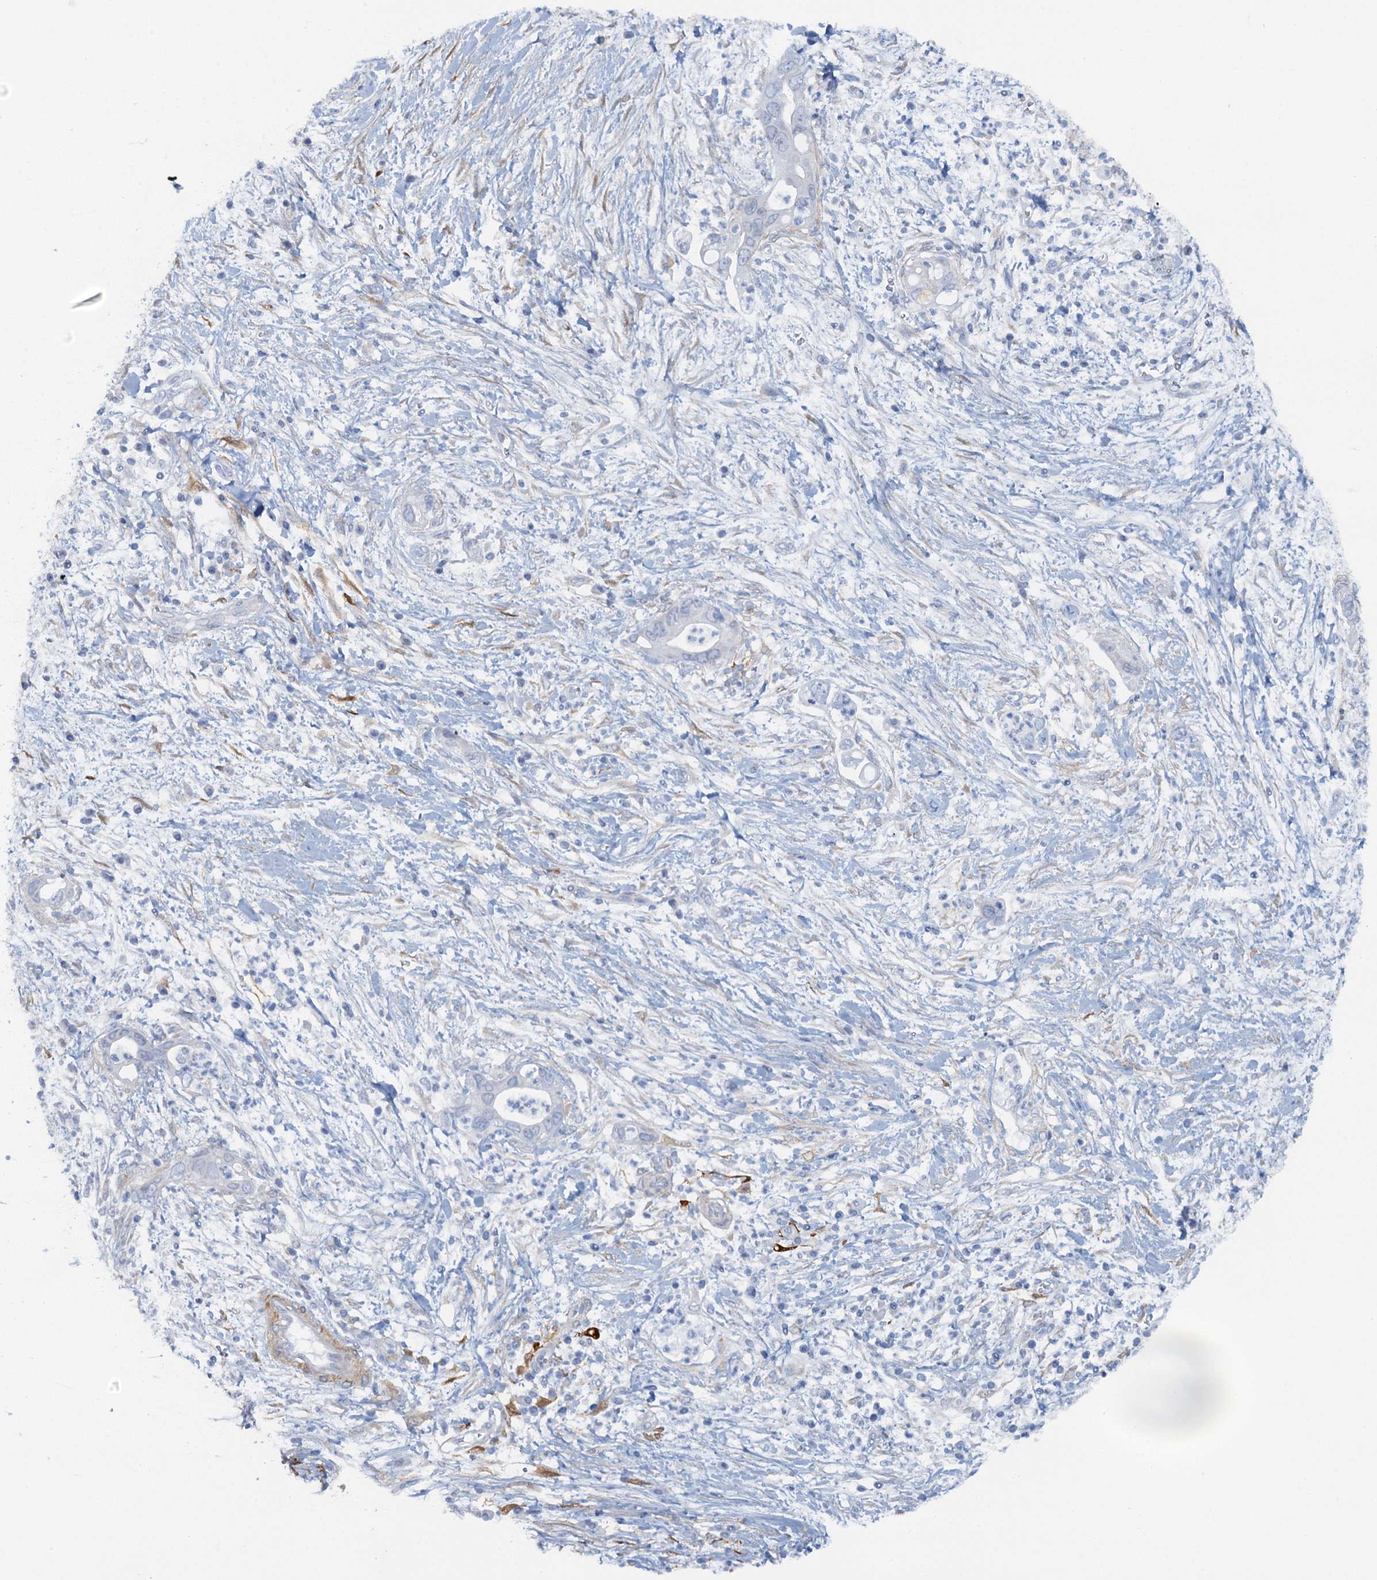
{"staining": {"intensity": "negative", "quantity": "none", "location": "none"}, "tissue": "pancreatic cancer", "cell_type": "Tumor cells", "image_type": "cancer", "snomed": [{"axis": "morphology", "description": "Adenocarcinoma, NOS"}, {"axis": "topography", "description": "Pancreas"}], "caption": "The immunohistochemistry histopathology image has no significant staining in tumor cells of adenocarcinoma (pancreatic) tissue. (DAB (3,3'-diaminobenzidine) immunohistochemistry, high magnification).", "gene": "POGLUT3", "patient": {"sex": "male", "age": 75}}